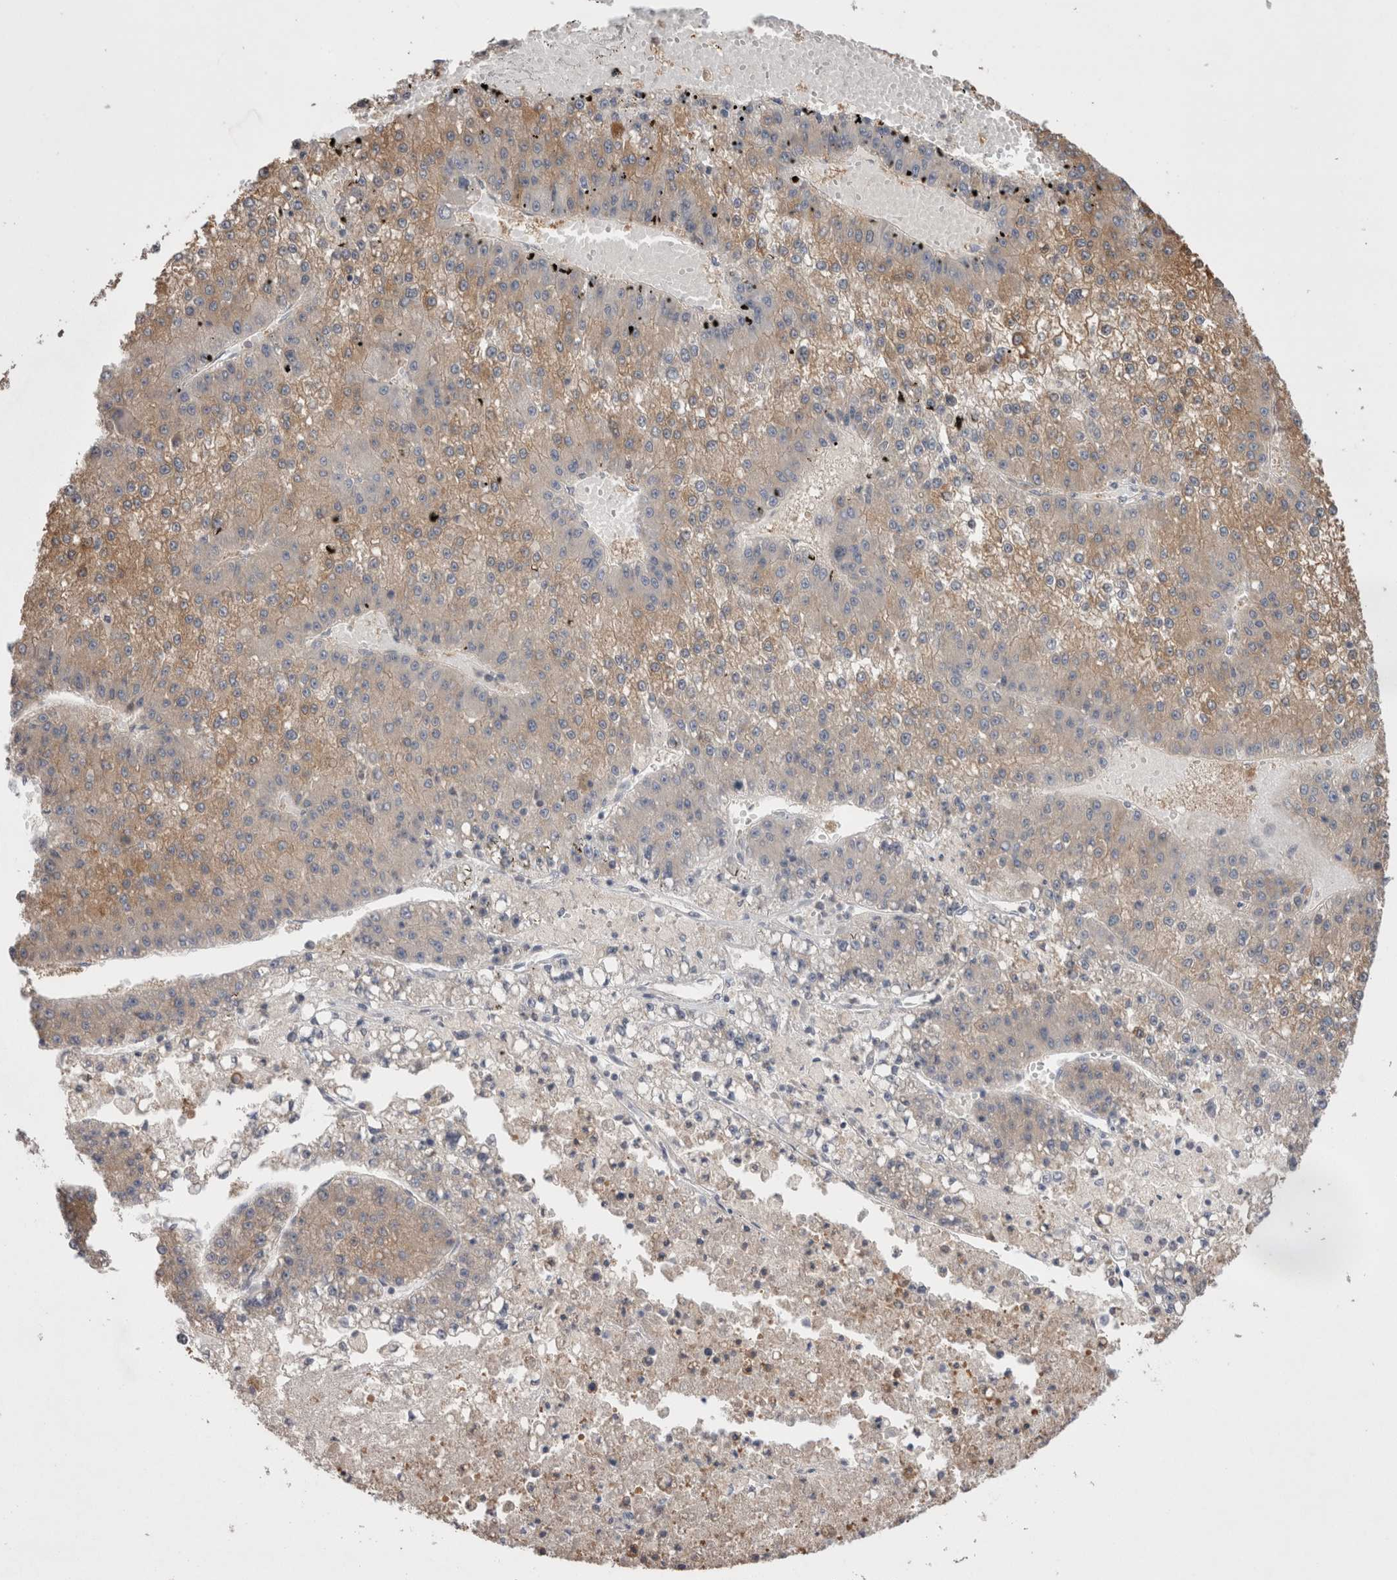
{"staining": {"intensity": "moderate", "quantity": ">75%", "location": "cytoplasmic/membranous"}, "tissue": "liver cancer", "cell_type": "Tumor cells", "image_type": "cancer", "snomed": [{"axis": "morphology", "description": "Carcinoma, Hepatocellular, NOS"}, {"axis": "topography", "description": "Liver"}], "caption": "This histopathology image displays IHC staining of human liver cancer, with medium moderate cytoplasmic/membranous expression in about >75% of tumor cells.", "gene": "OTOR", "patient": {"sex": "female", "age": 73}}